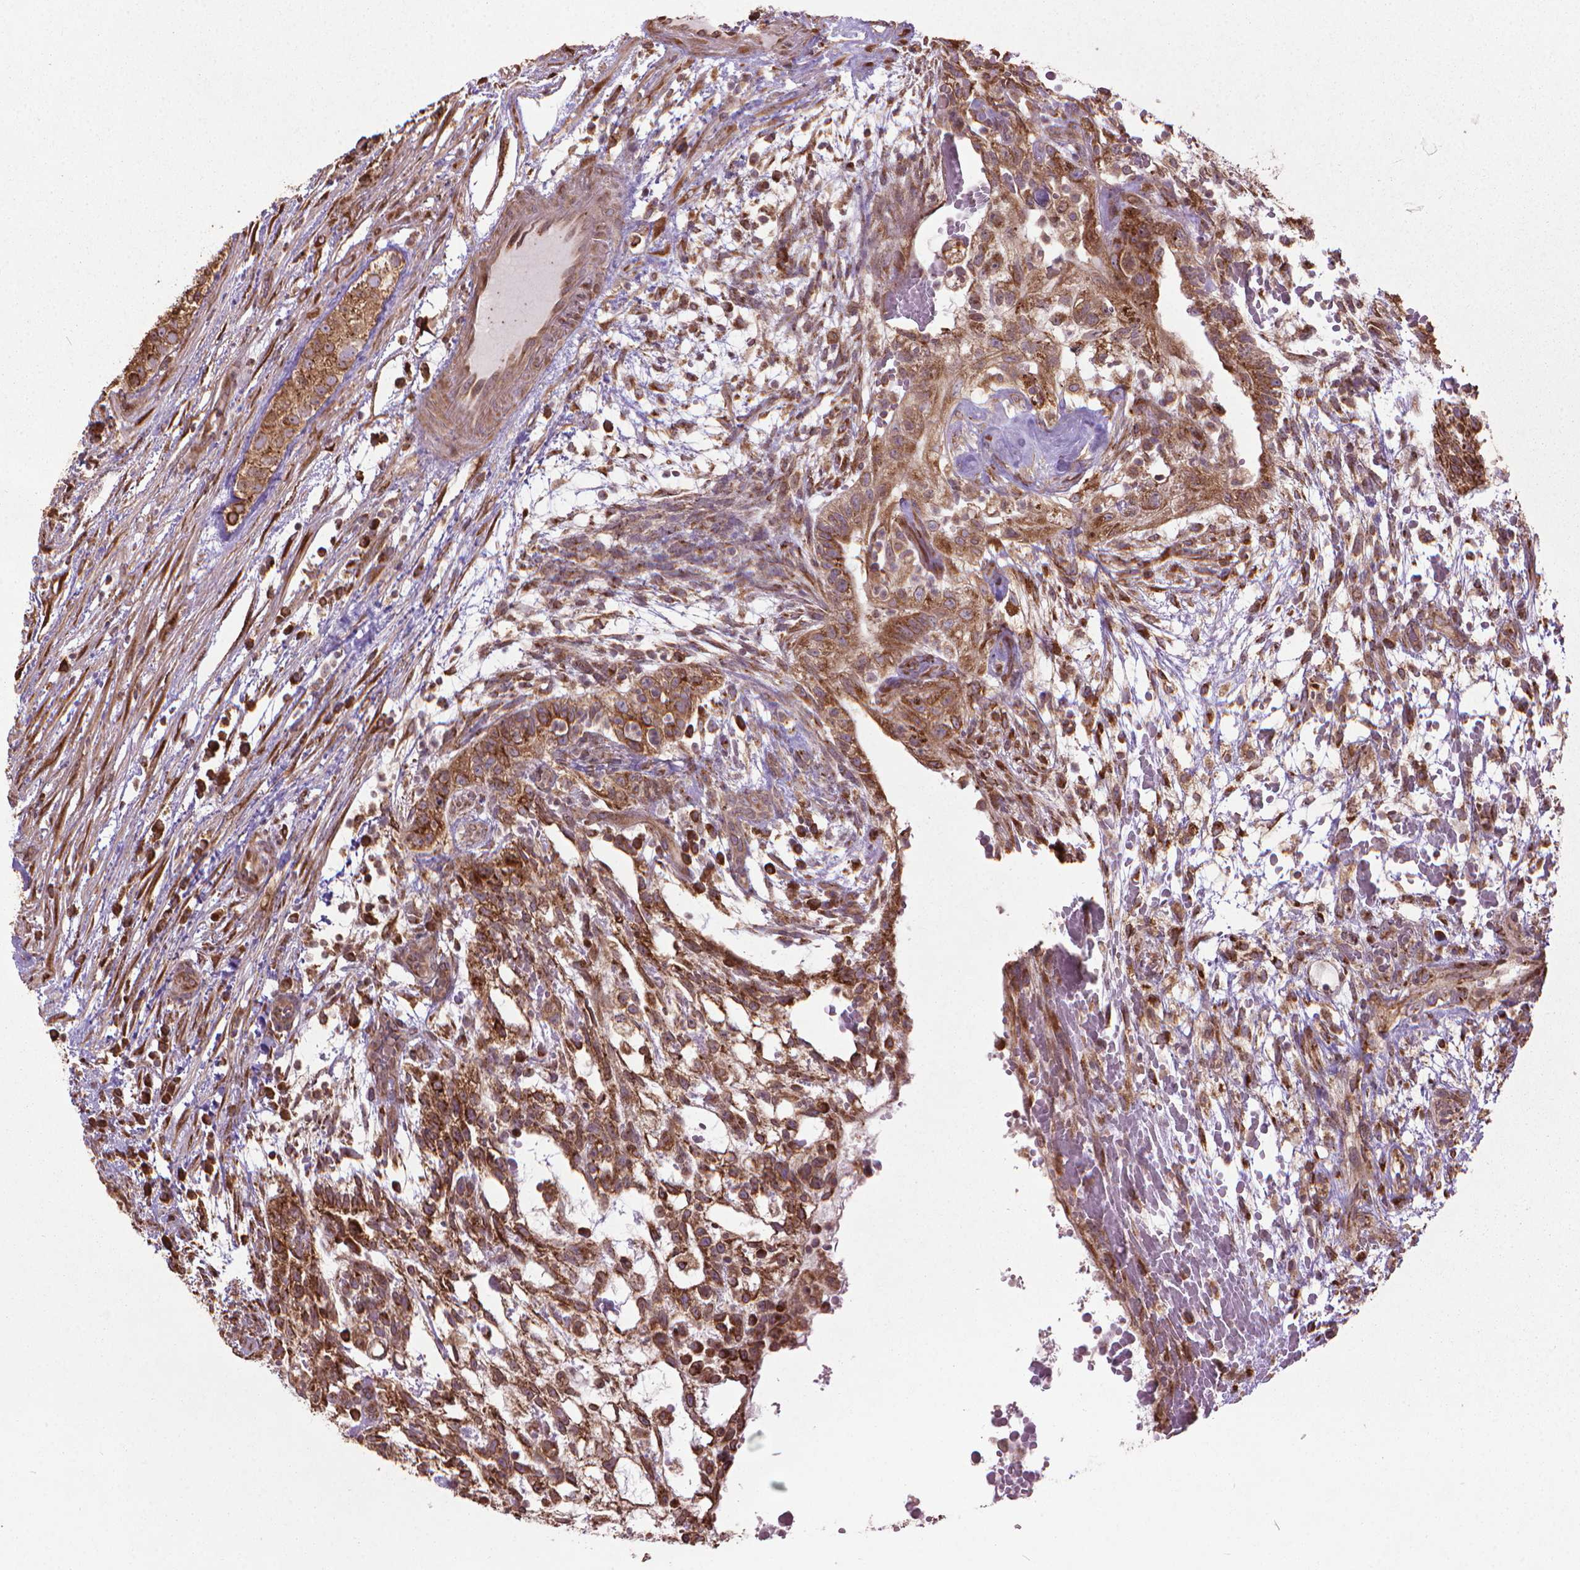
{"staining": {"intensity": "moderate", "quantity": ">75%", "location": "cytoplasmic/membranous"}, "tissue": "testis cancer", "cell_type": "Tumor cells", "image_type": "cancer", "snomed": [{"axis": "morphology", "description": "Normal tissue, NOS"}, {"axis": "morphology", "description": "Carcinoma, Embryonal, NOS"}, {"axis": "topography", "description": "Testis"}], "caption": "There is medium levels of moderate cytoplasmic/membranous staining in tumor cells of testis cancer, as demonstrated by immunohistochemical staining (brown color).", "gene": "GAS1", "patient": {"sex": "male", "age": 32}}